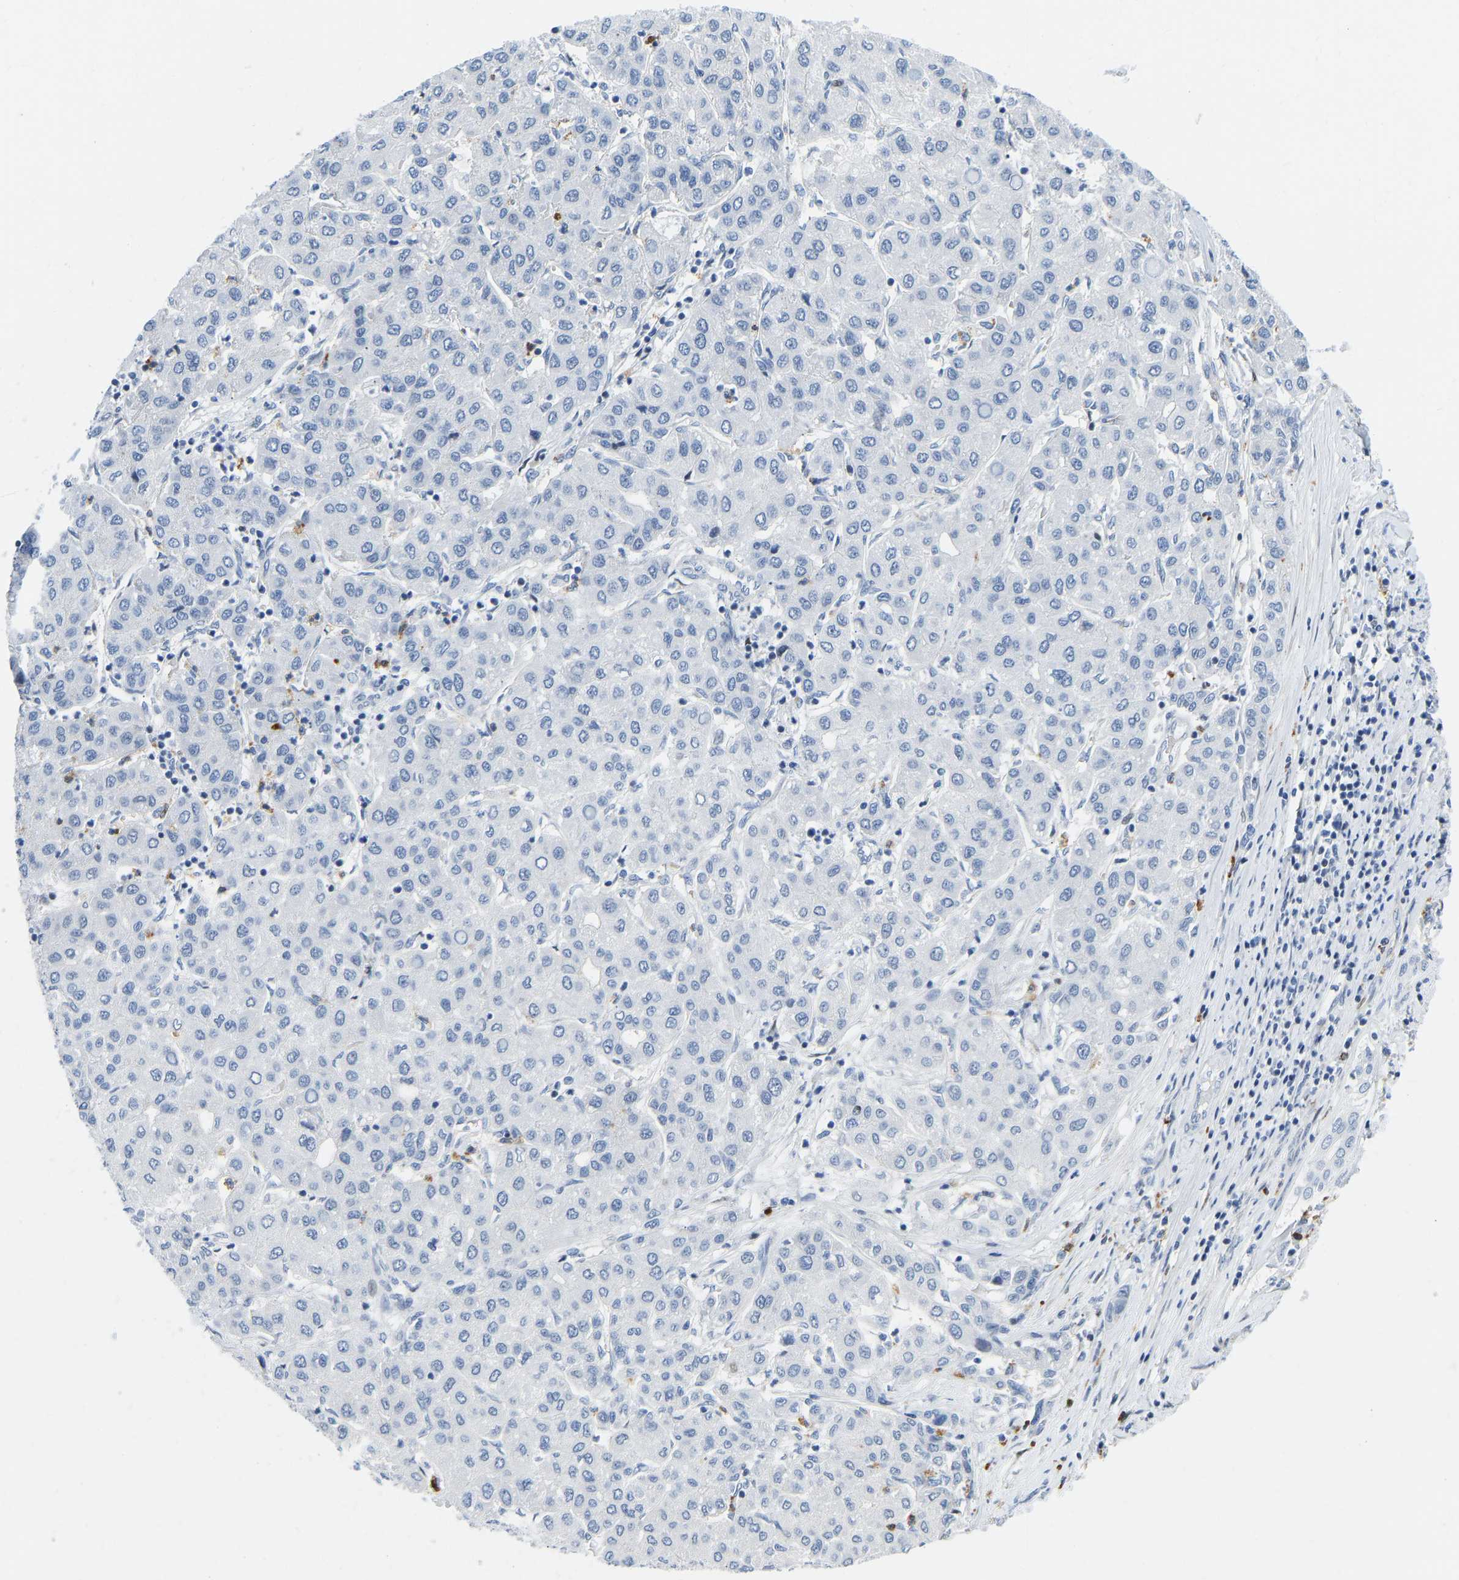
{"staining": {"intensity": "negative", "quantity": "none", "location": "none"}, "tissue": "liver cancer", "cell_type": "Tumor cells", "image_type": "cancer", "snomed": [{"axis": "morphology", "description": "Carcinoma, Hepatocellular, NOS"}, {"axis": "topography", "description": "Liver"}], "caption": "Immunohistochemistry image of human liver cancer (hepatocellular carcinoma) stained for a protein (brown), which shows no staining in tumor cells.", "gene": "HDAC5", "patient": {"sex": "male", "age": 65}}